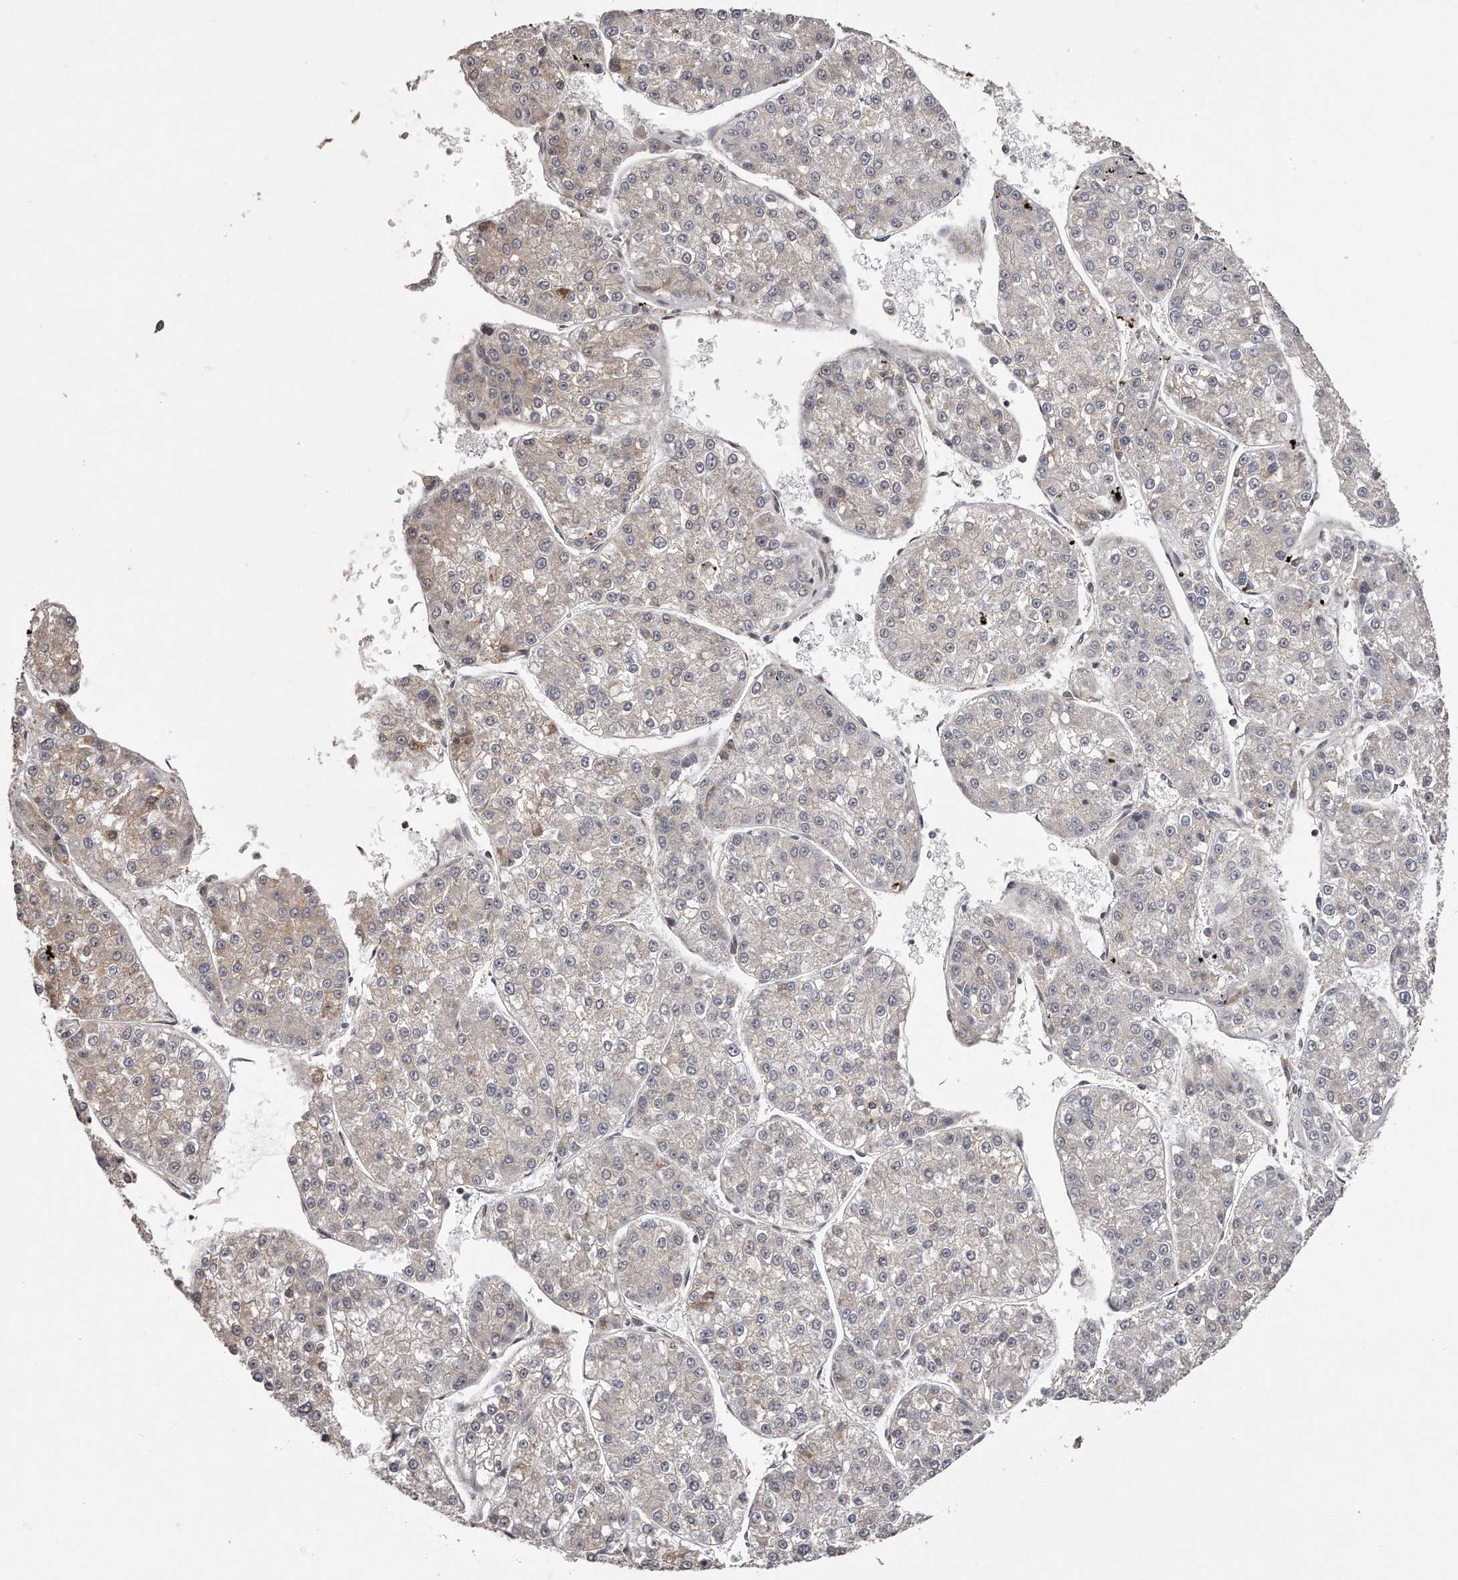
{"staining": {"intensity": "weak", "quantity": "<25%", "location": "cytoplasmic/membranous"}, "tissue": "liver cancer", "cell_type": "Tumor cells", "image_type": "cancer", "snomed": [{"axis": "morphology", "description": "Carcinoma, Hepatocellular, NOS"}, {"axis": "topography", "description": "Liver"}], "caption": "Photomicrograph shows no protein staining in tumor cells of liver hepatocellular carcinoma tissue. (Immunohistochemistry (ihc), brightfield microscopy, high magnification).", "gene": "TRAPPC14", "patient": {"sex": "female", "age": 73}}